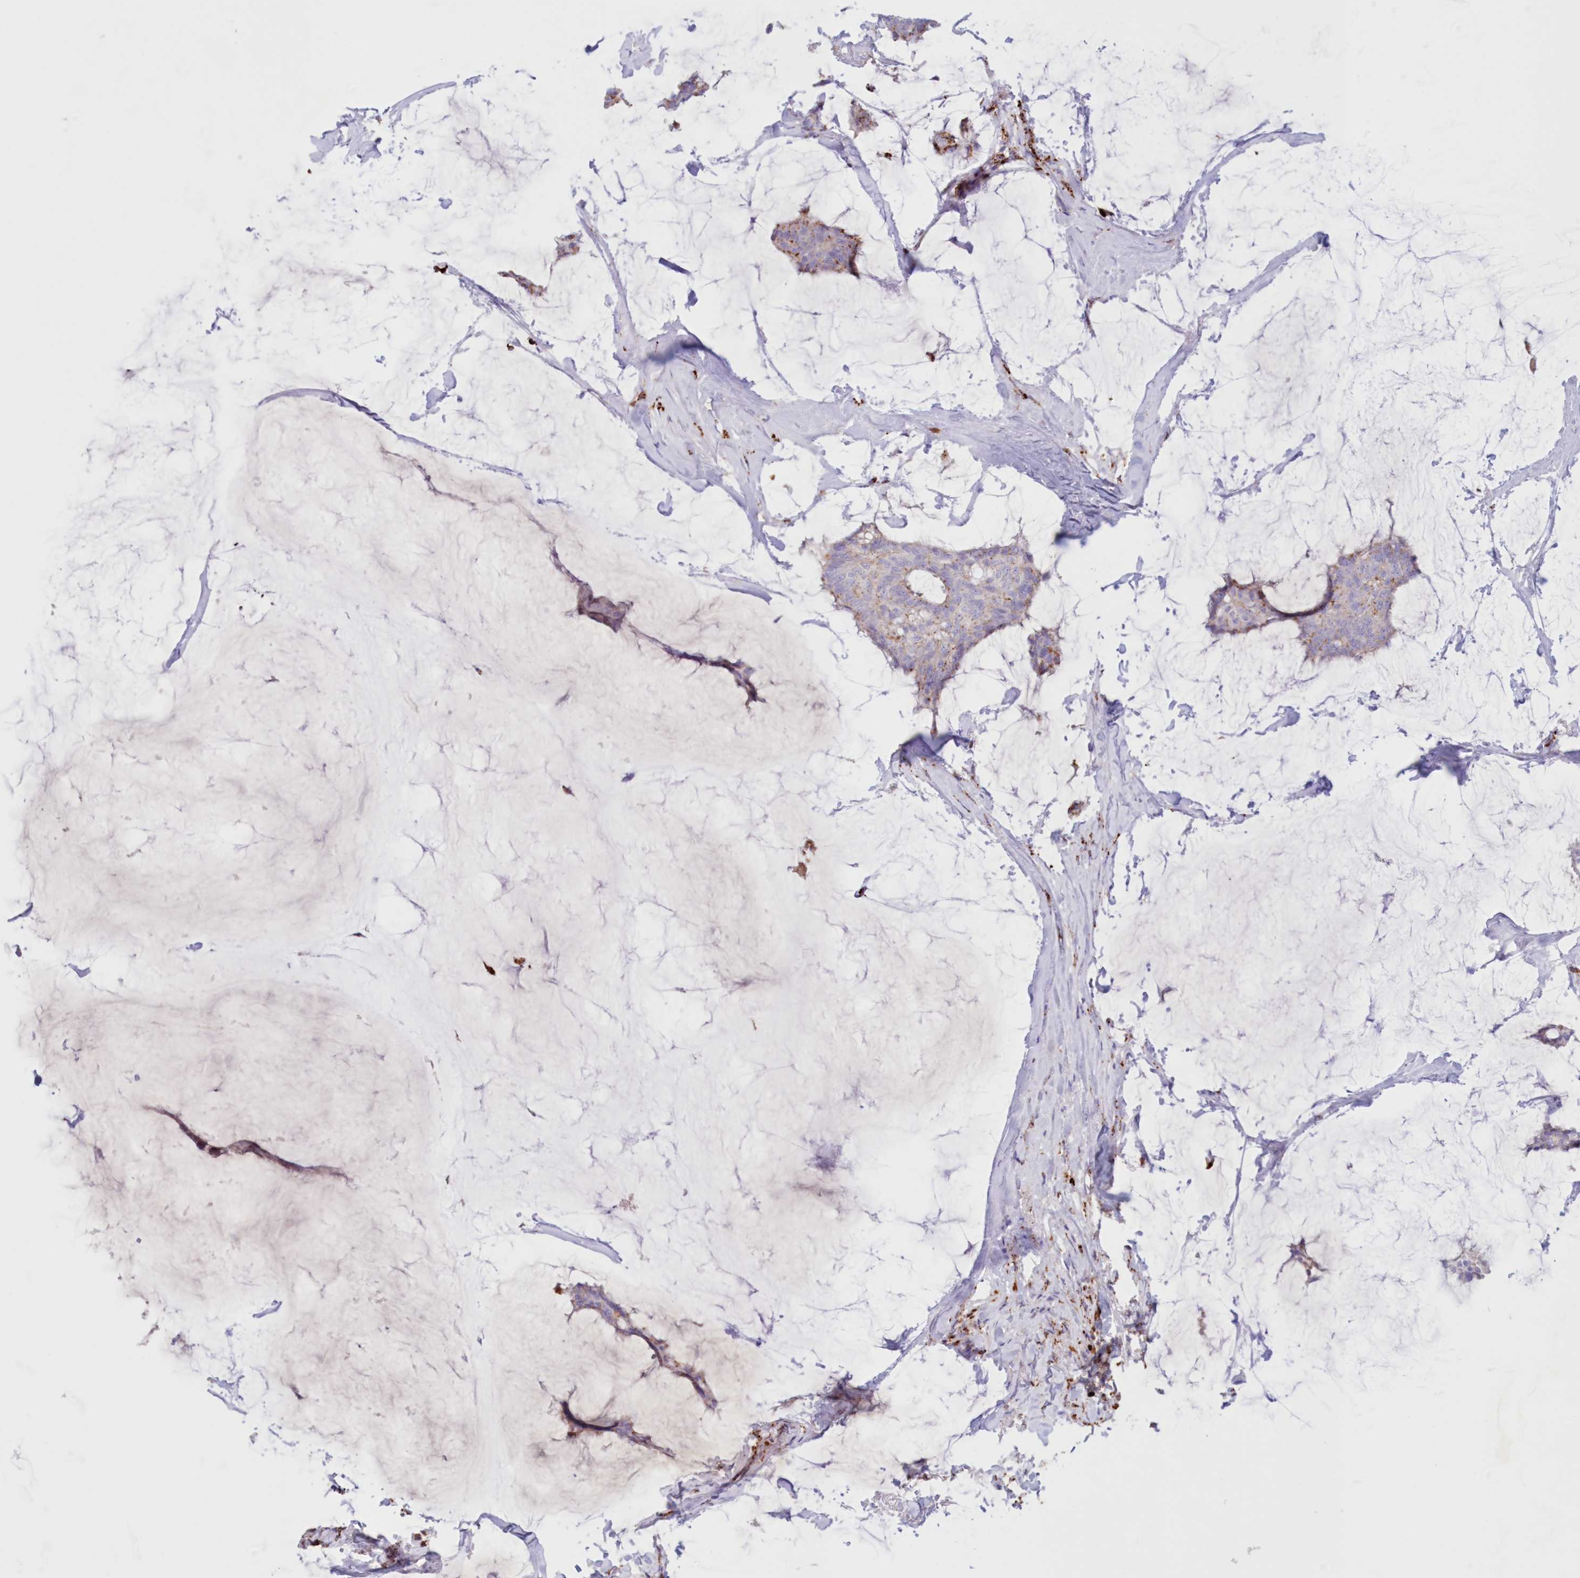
{"staining": {"intensity": "weak", "quantity": "<25%", "location": "cytoplasmic/membranous"}, "tissue": "breast cancer", "cell_type": "Tumor cells", "image_type": "cancer", "snomed": [{"axis": "morphology", "description": "Duct carcinoma"}, {"axis": "topography", "description": "Breast"}], "caption": "High power microscopy histopathology image of an immunohistochemistry histopathology image of breast cancer, revealing no significant staining in tumor cells.", "gene": "TPP1", "patient": {"sex": "female", "age": 93}}